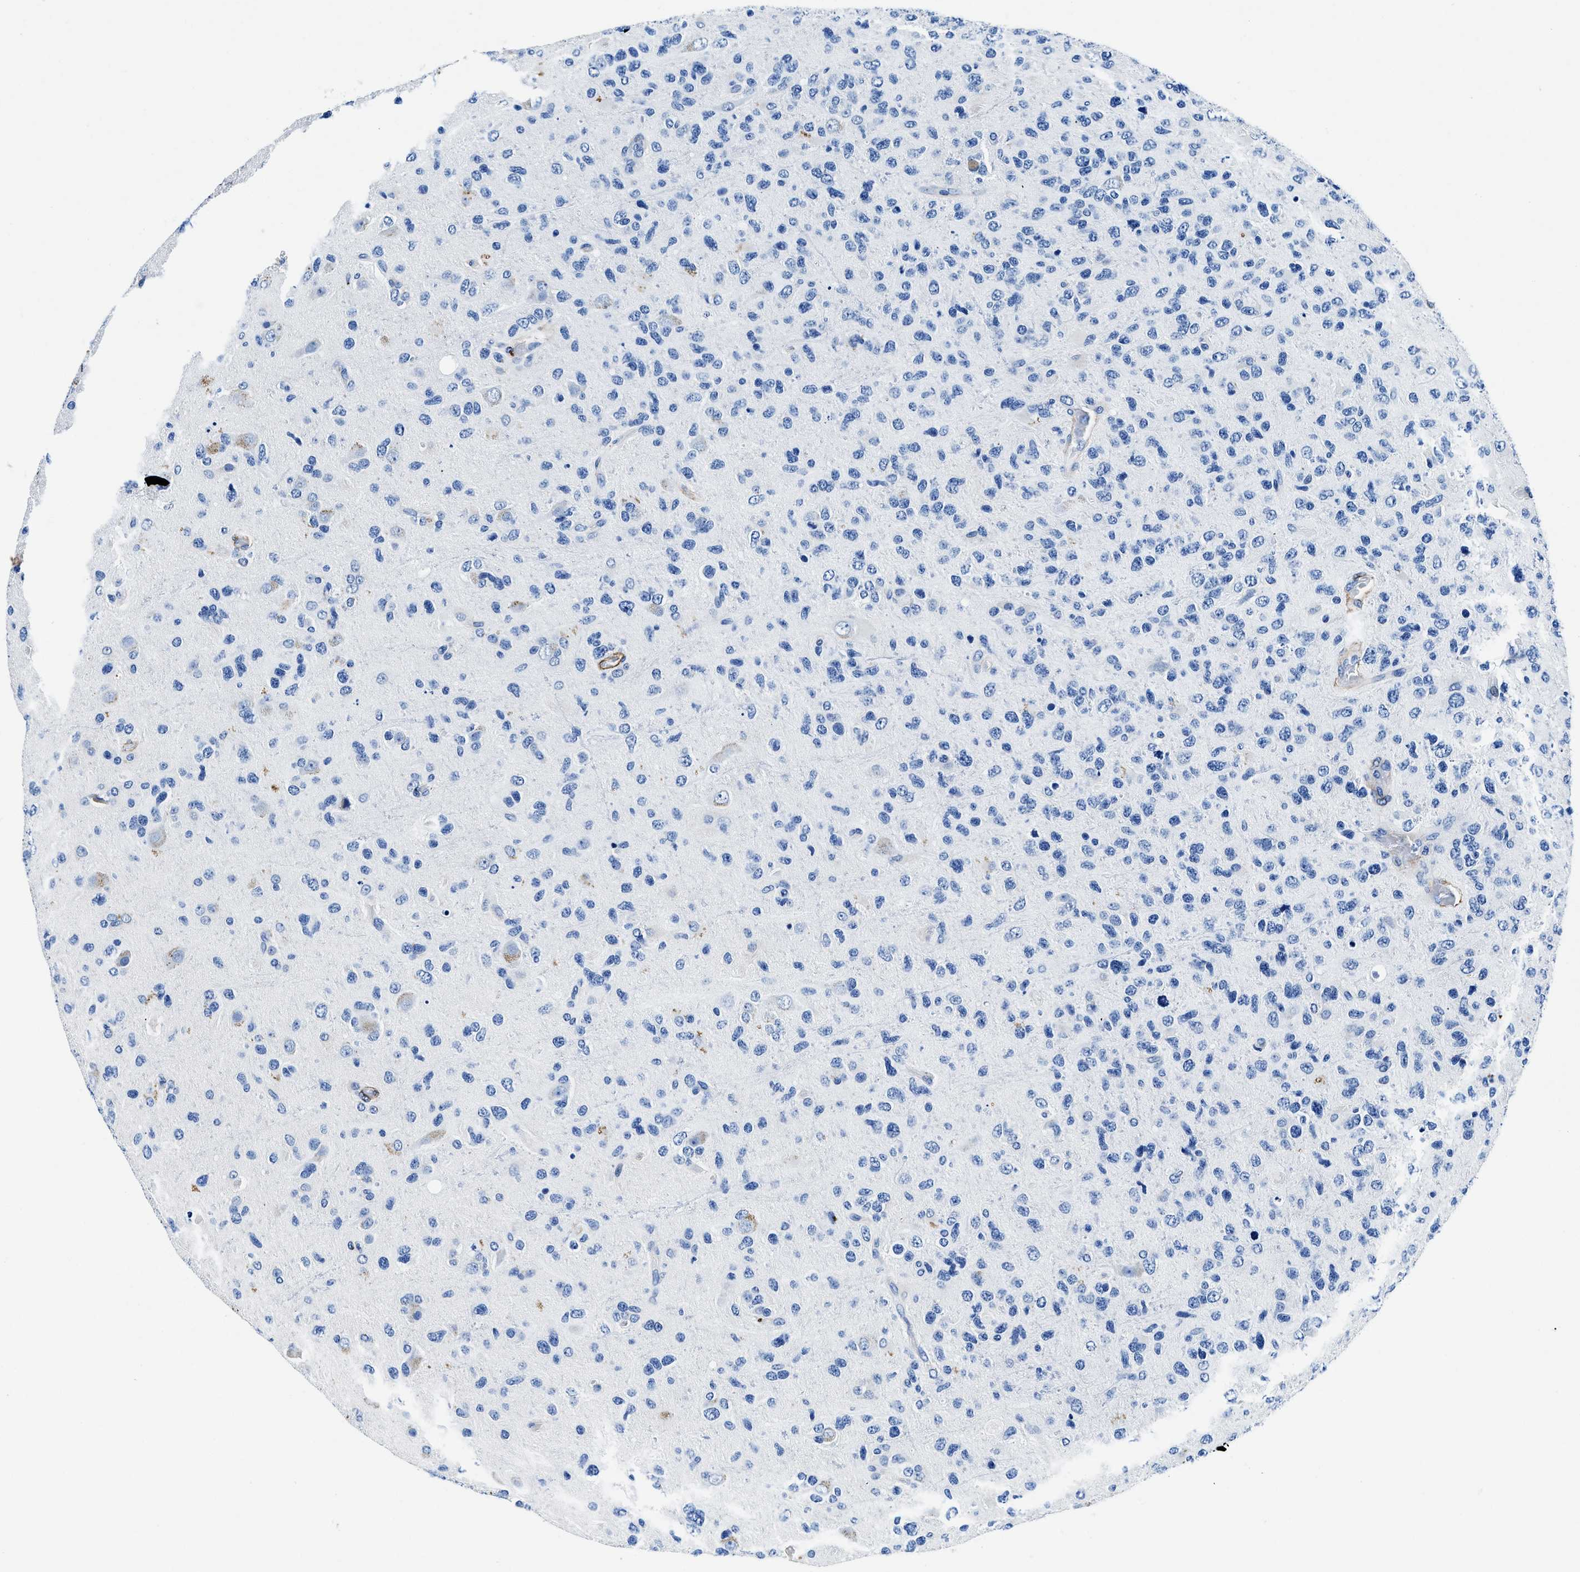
{"staining": {"intensity": "negative", "quantity": "none", "location": "none"}, "tissue": "glioma", "cell_type": "Tumor cells", "image_type": "cancer", "snomed": [{"axis": "morphology", "description": "Glioma, malignant, High grade"}, {"axis": "topography", "description": "Brain"}], "caption": "Immunohistochemistry histopathology image of neoplastic tissue: malignant high-grade glioma stained with DAB shows no significant protein staining in tumor cells.", "gene": "TEX261", "patient": {"sex": "female", "age": 58}}